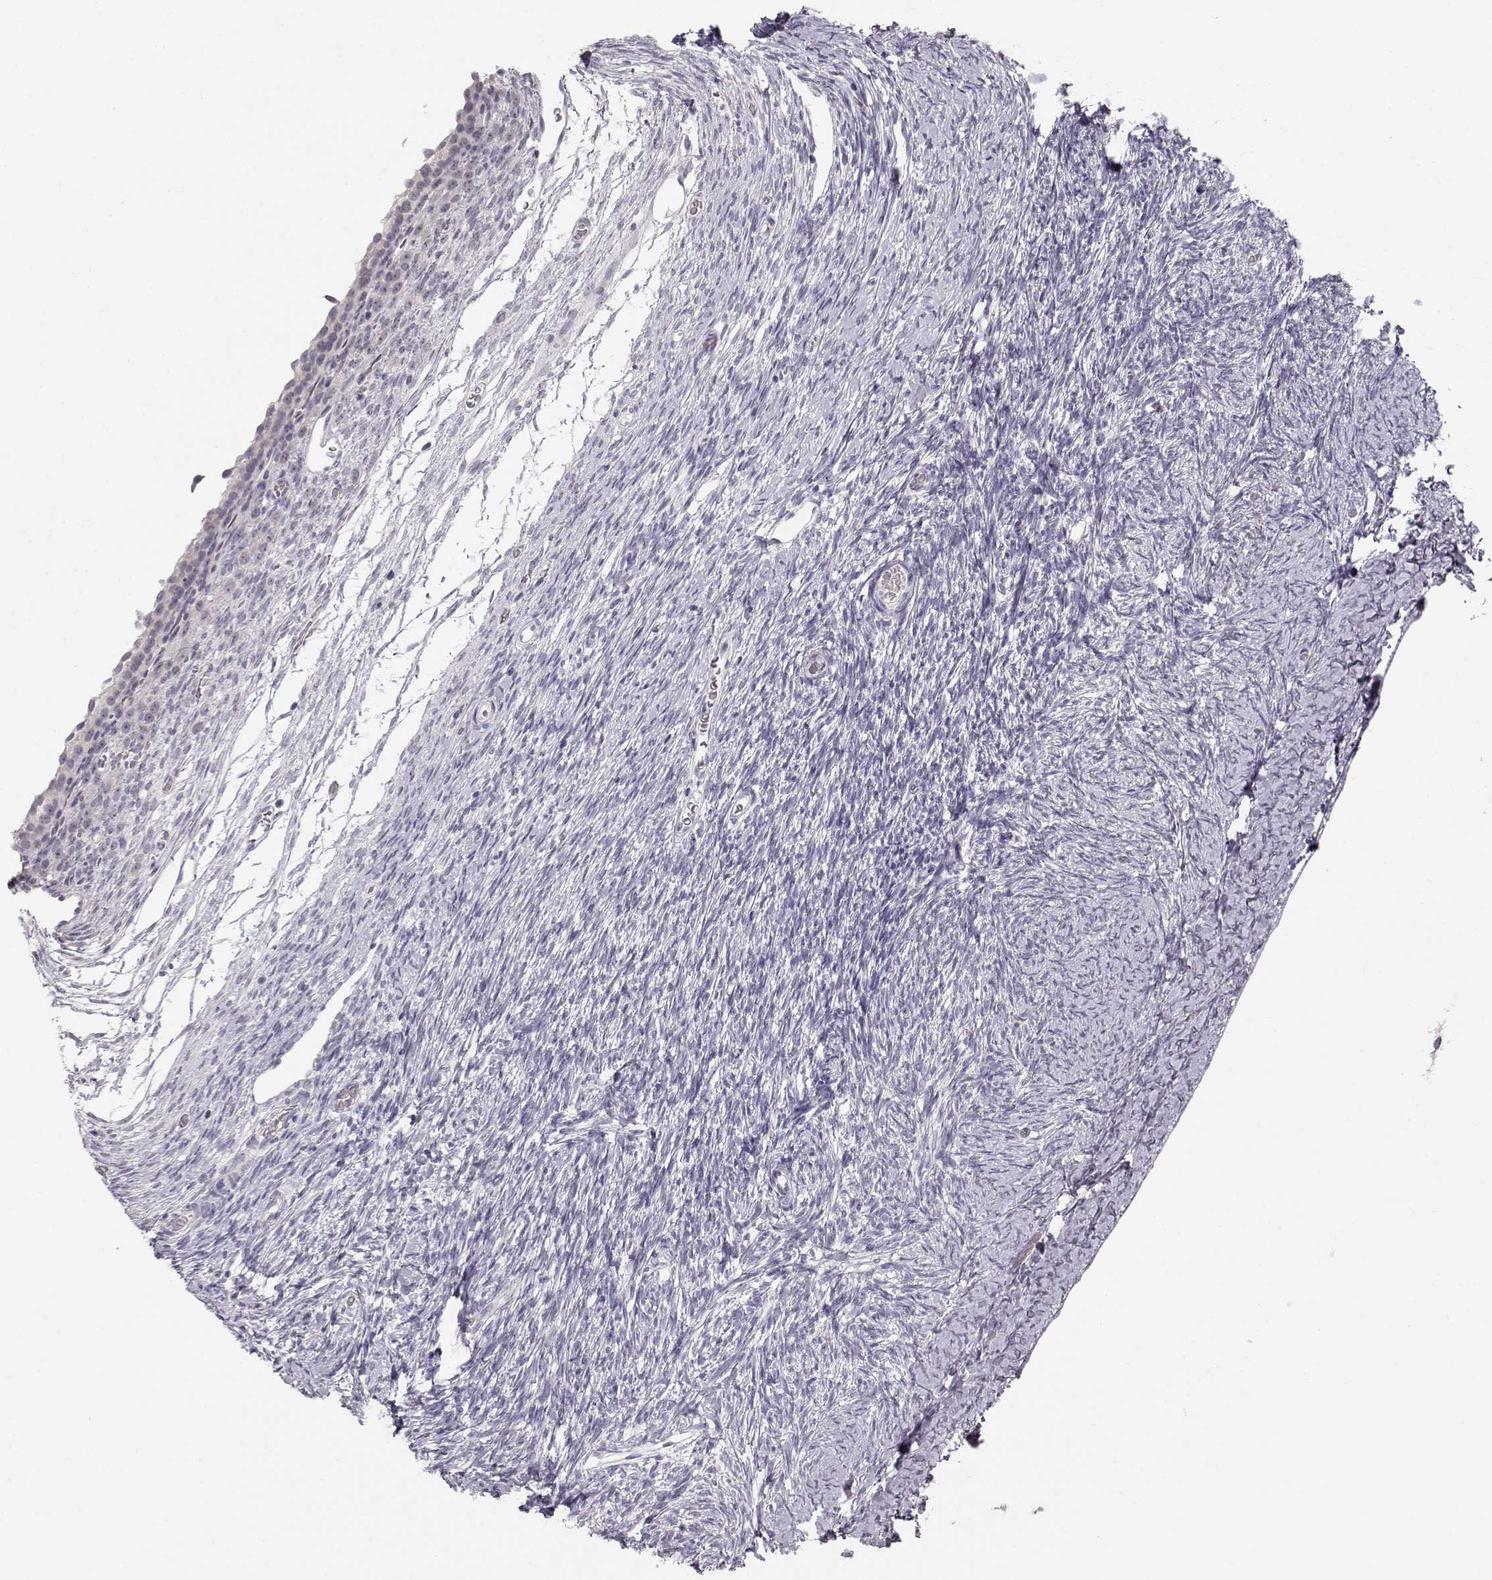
{"staining": {"intensity": "negative", "quantity": "none", "location": "none"}, "tissue": "ovary", "cell_type": "Follicle cells", "image_type": "normal", "snomed": [{"axis": "morphology", "description": "Normal tissue, NOS"}, {"axis": "topography", "description": "Ovary"}], "caption": "Immunohistochemistry (IHC) of normal human ovary reveals no positivity in follicle cells.", "gene": "FAM205A", "patient": {"sex": "female", "age": 39}}